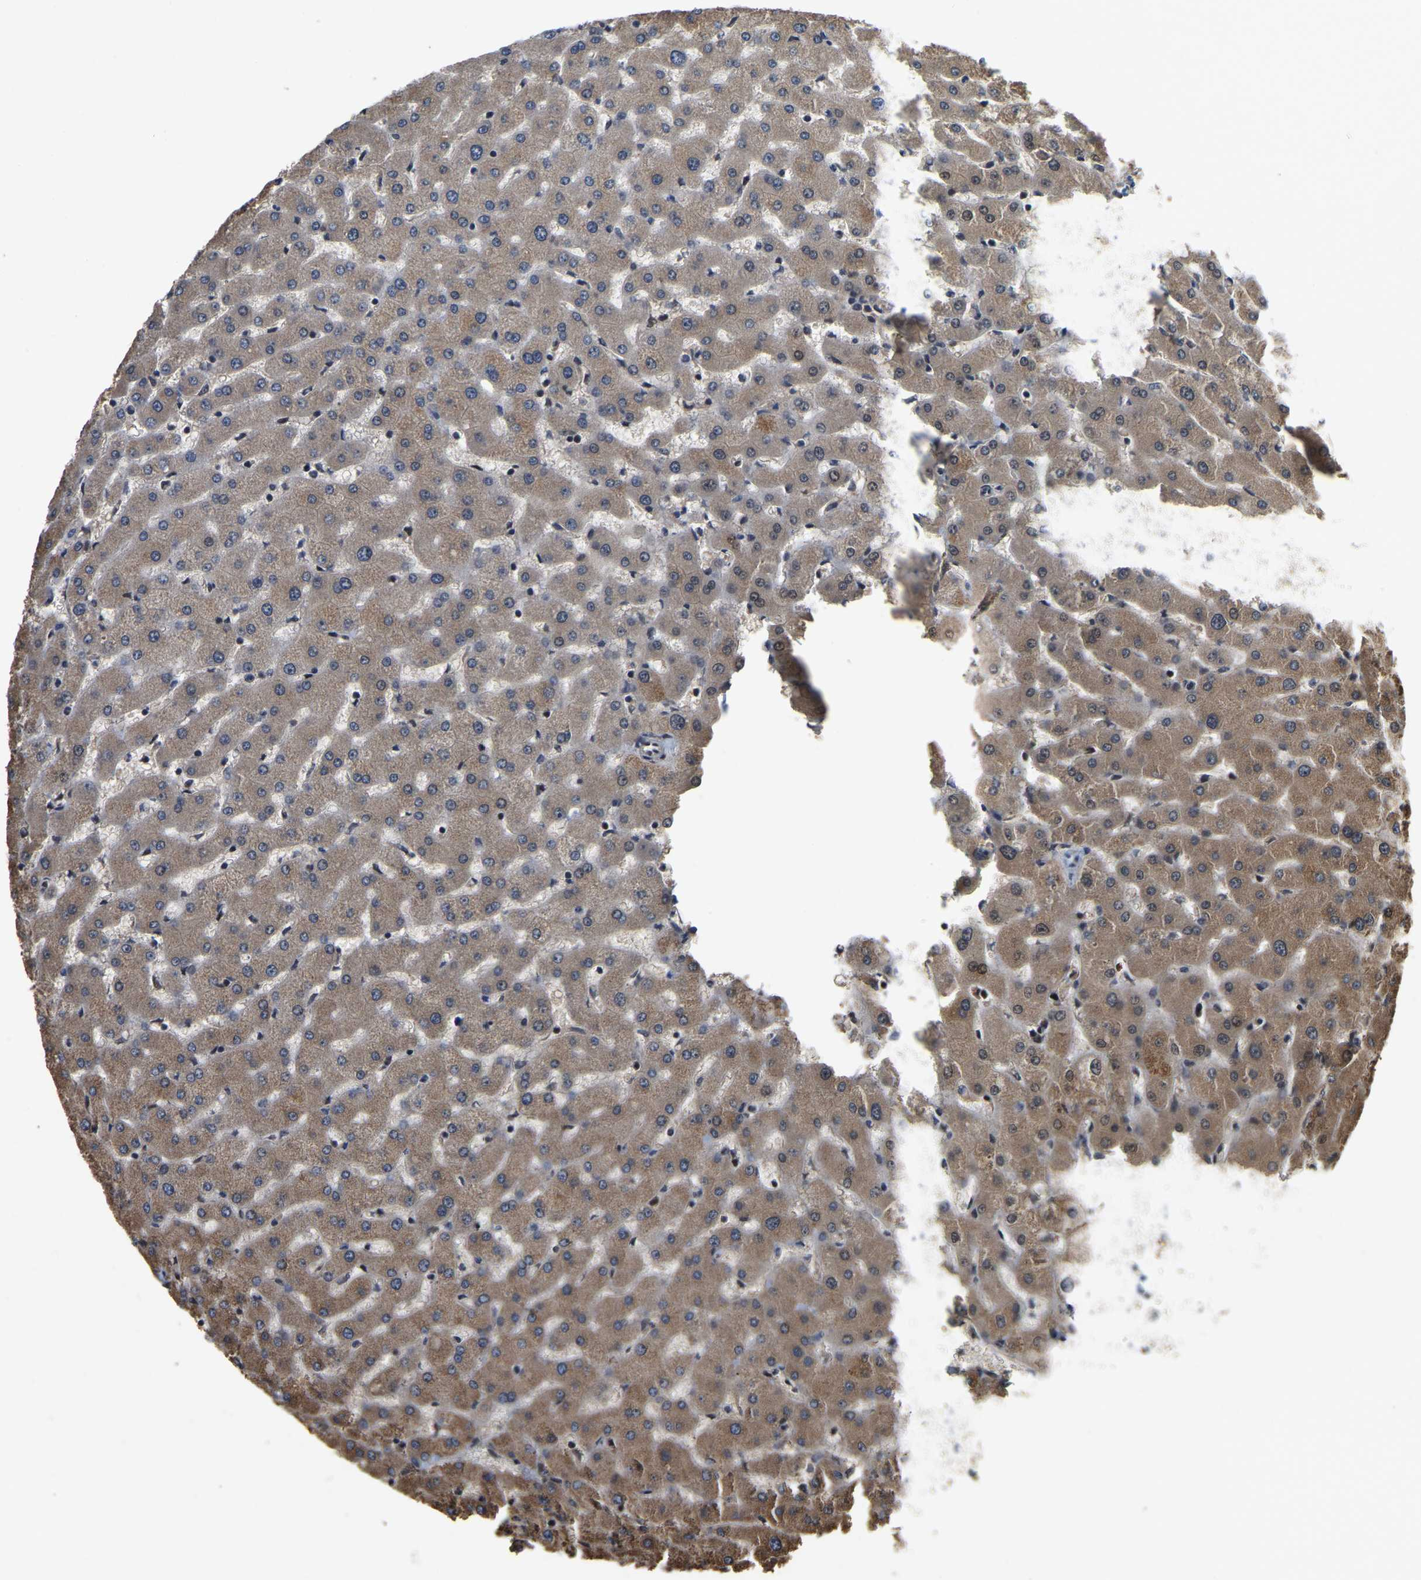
{"staining": {"intensity": "moderate", "quantity": ">75%", "location": "cytoplasmic/membranous"}, "tissue": "liver", "cell_type": "Cholangiocytes", "image_type": "normal", "snomed": [{"axis": "morphology", "description": "Normal tissue, NOS"}, {"axis": "topography", "description": "Liver"}], "caption": "Unremarkable liver displays moderate cytoplasmic/membranous staining in about >75% of cholangiocytes, visualized by immunohistochemistry. (brown staining indicates protein expression, while blue staining denotes nuclei).", "gene": "CIAO1", "patient": {"sex": "female", "age": 63}}